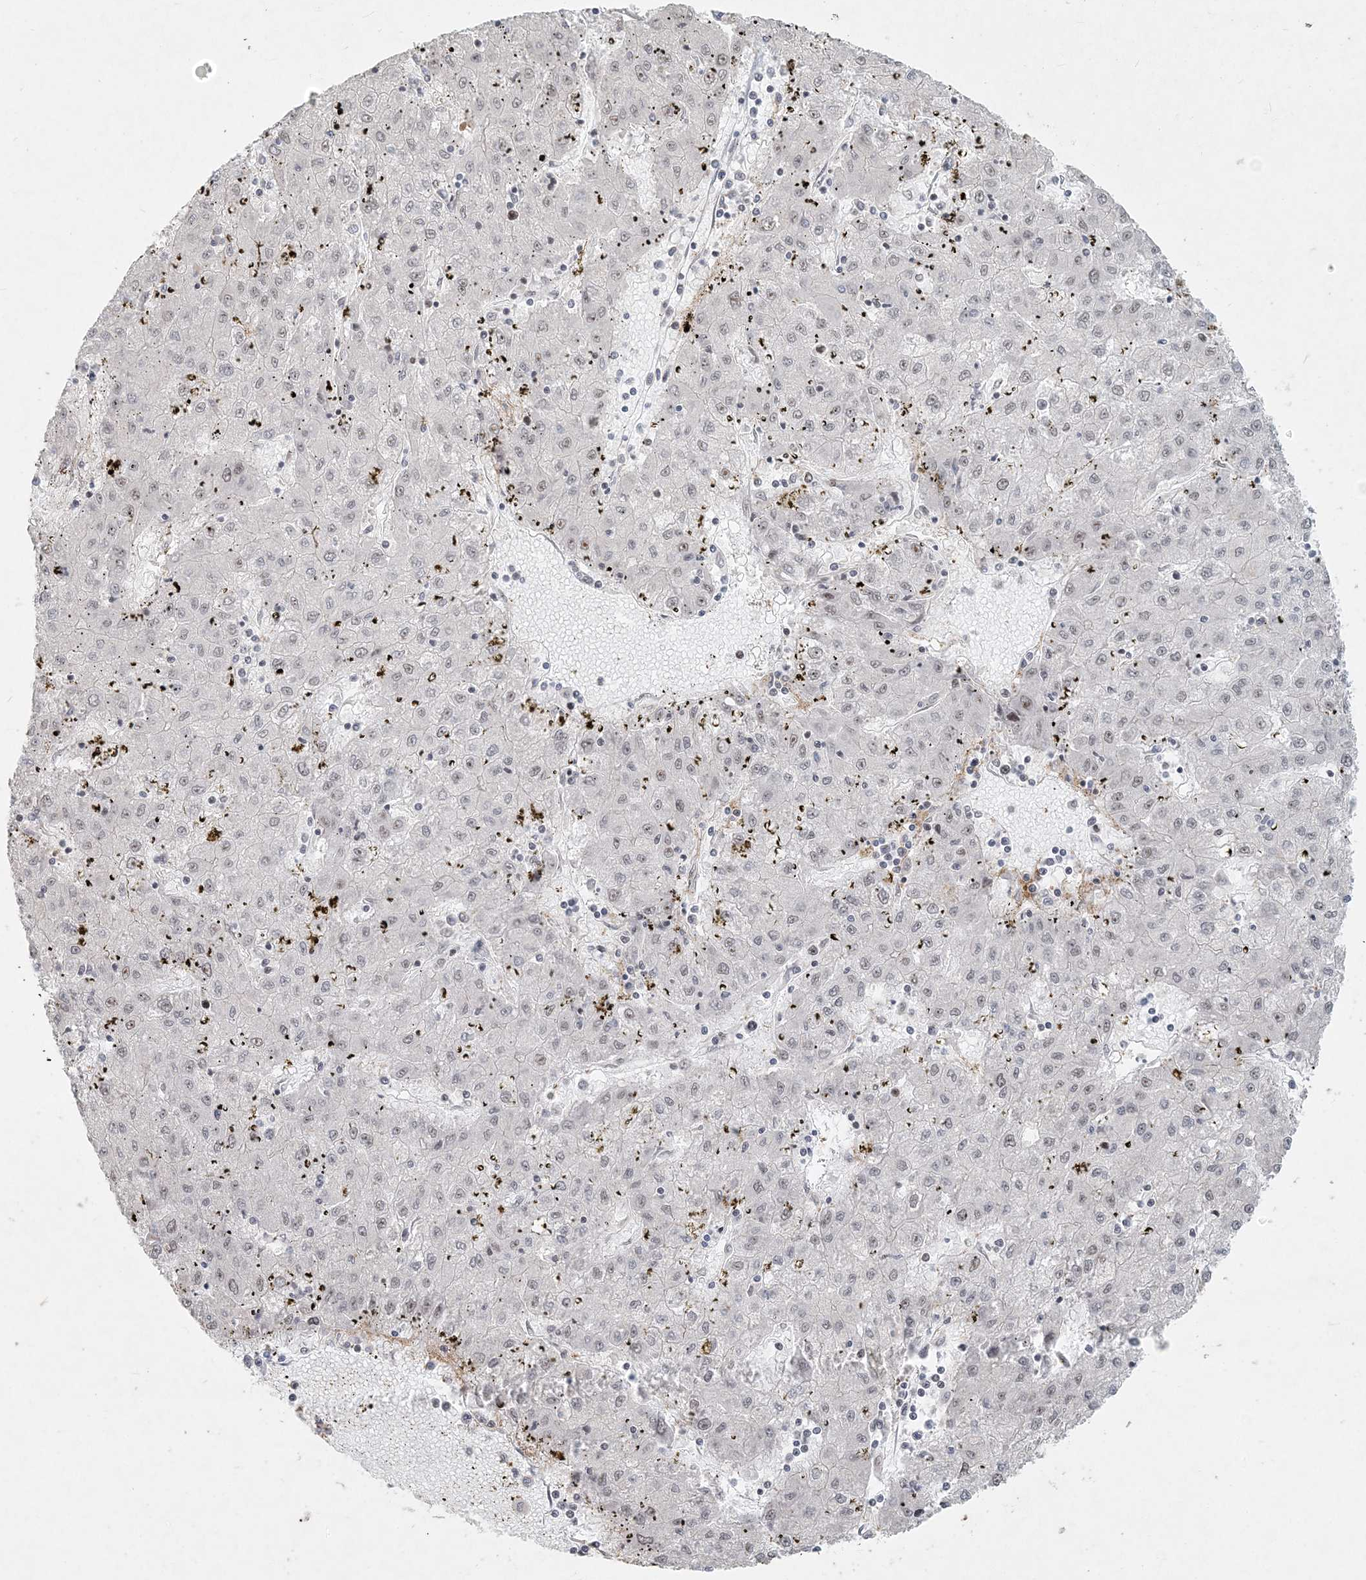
{"staining": {"intensity": "weak", "quantity": "<25%", "location": "nuclear"}, "tissue": "liver cancer", "cell_type": "Tumor cells", "image_type": "cancer", "snomed": [{"axis": "morphology", "description": "Carcinoma, Hepatocellular, NOS"}, {"axis": "topography", "description": "Liver"}], "caption": "The micrograph displays no significant positivity in tumor cells of liver cancer (hepatocellular carcinoma).", "gene": "BAZ1B", "patient": {"sex": "male", "age": 72}}